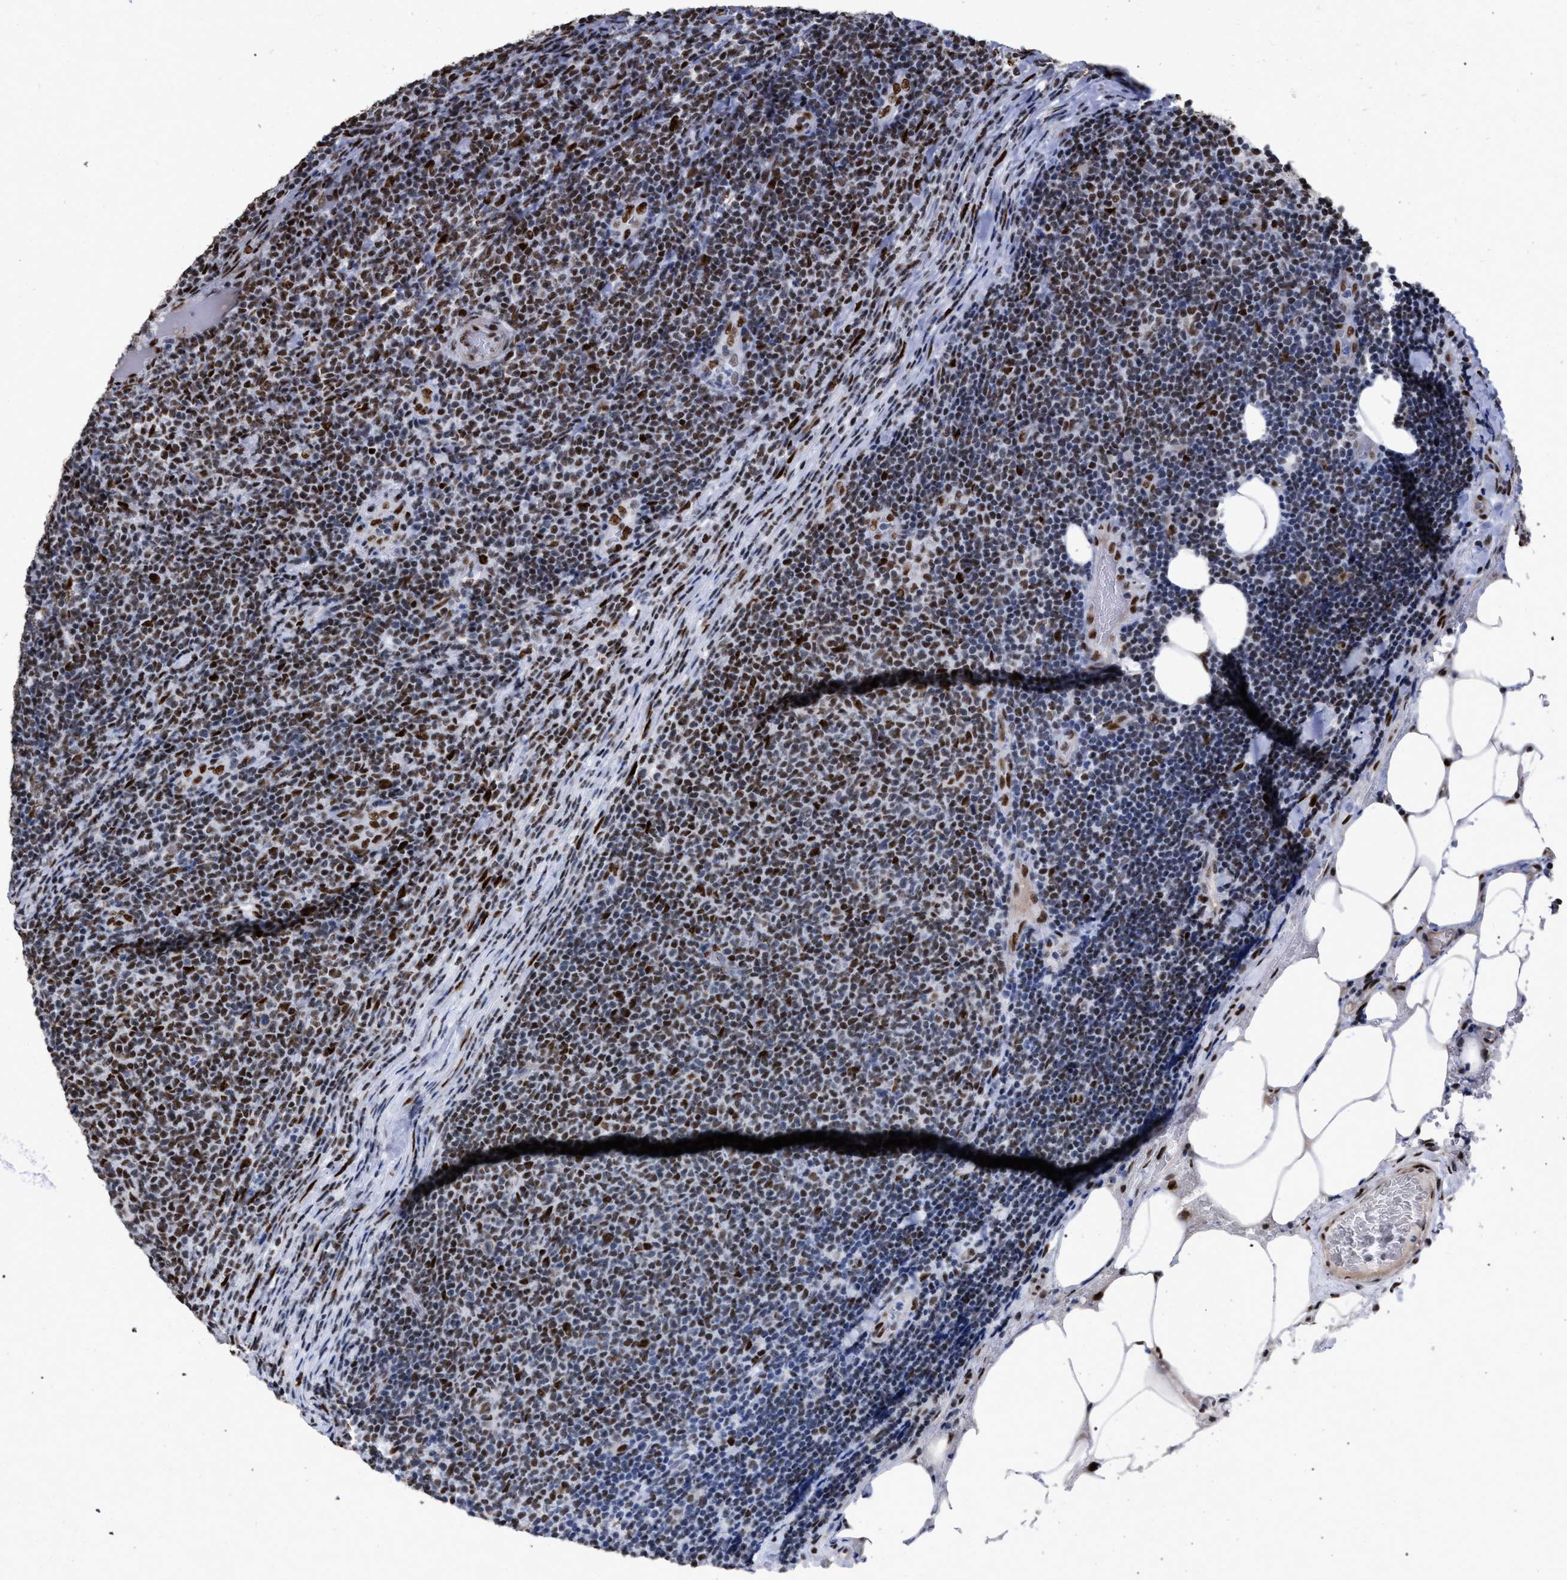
{"staining": {"intensity": "moderate", "quantity": "25%-75%", "location": "nuclear"}, "tissue": "lymphoma", "cell_type": "Tumor cells", "image_type": "cancer", "snomed": [{"axis": "morphology", "description": "Malignant lymphoma, non-Hodgkin's type, Low grade"}, {"axis": "topography", "description": "Lymph node"}], "caption": "A high-resolution histopathology image shows IHC staining of lymphoma, which shows moderate nuclear positivity in about 25%-75% of tumor cells.", "gene": "TP53BP1", "patient": {"sex": "male", "age": 66}}